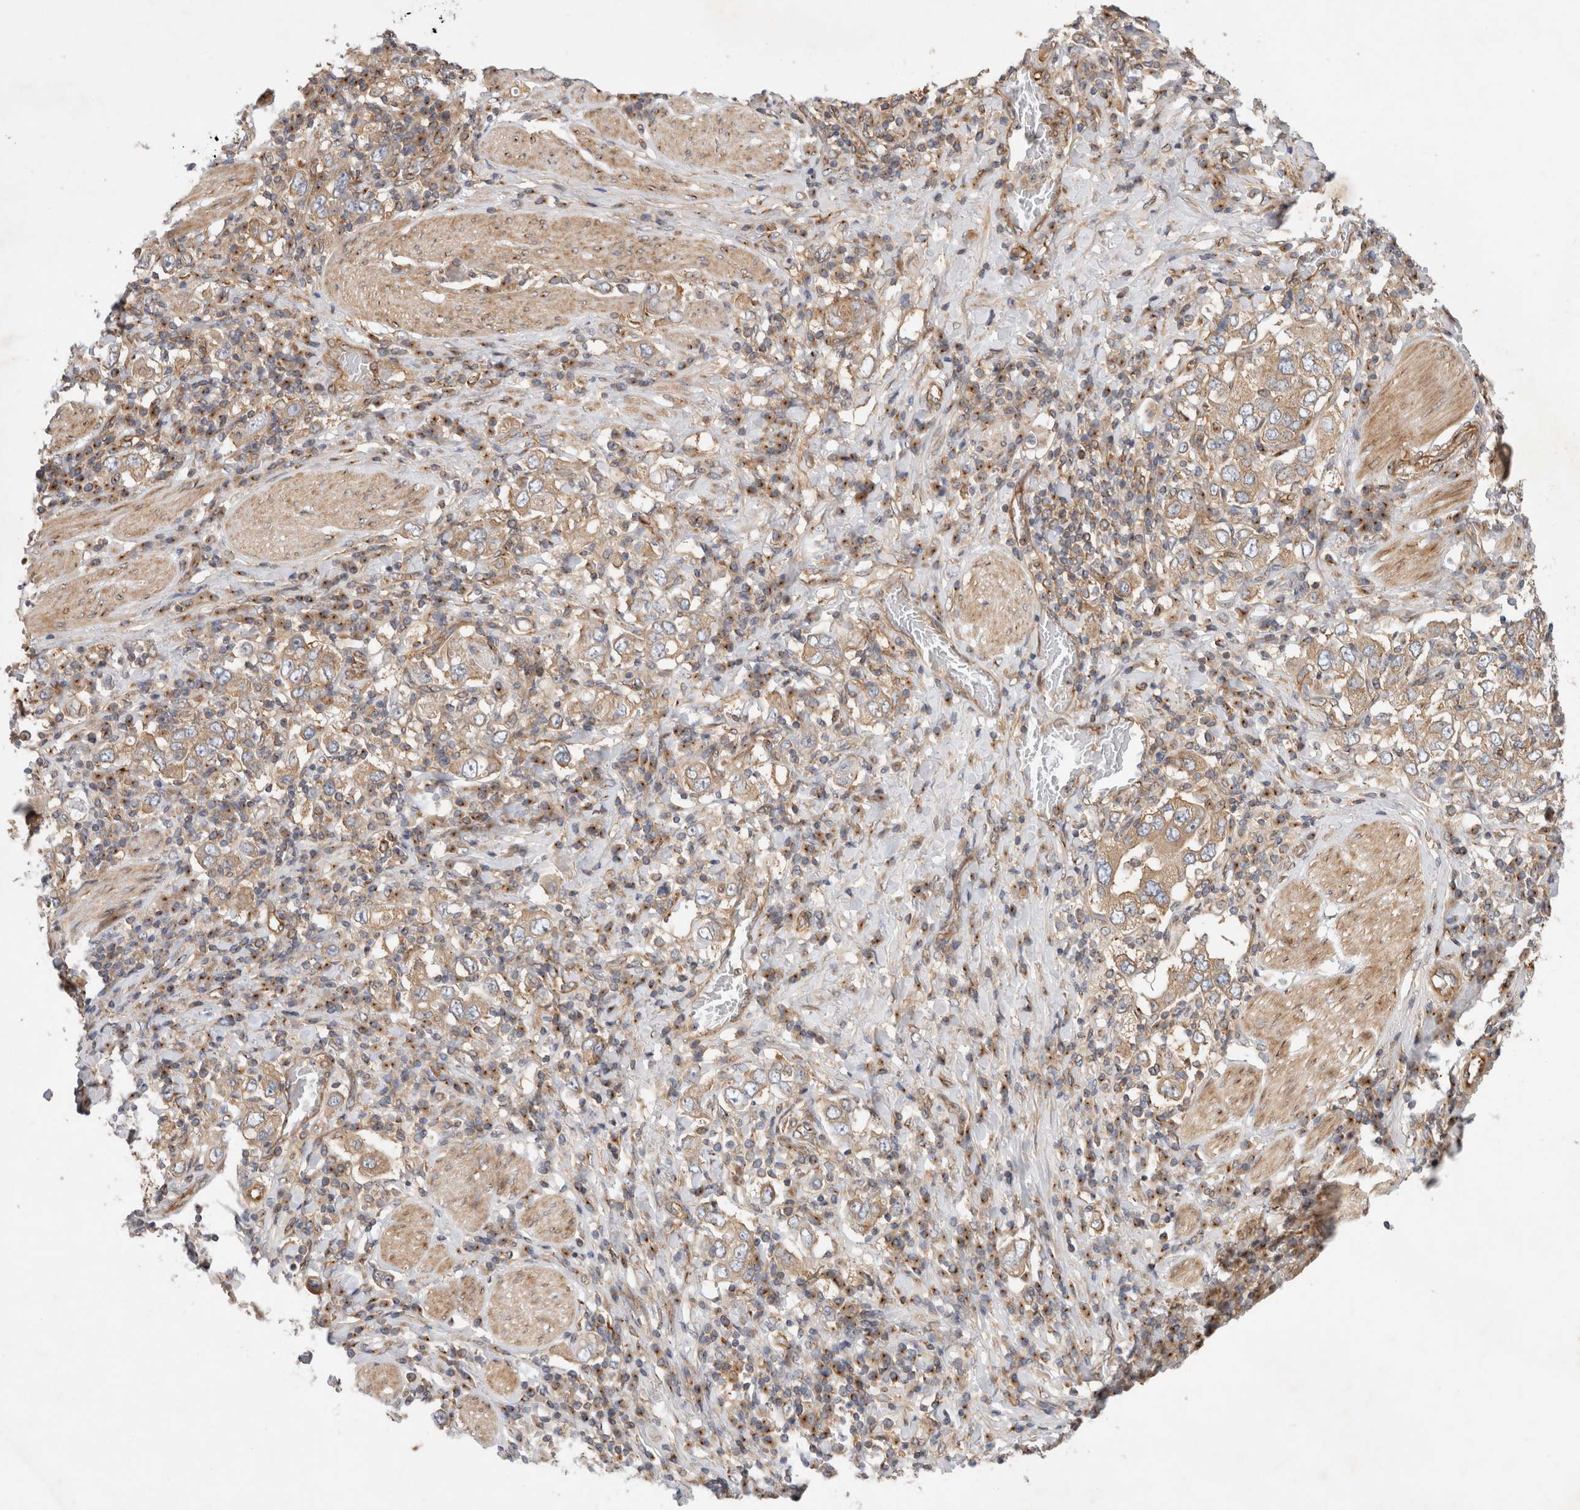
{"staining": {"intensity": "weak", "quantity": ">75%", "location": "cytoplasmic/membranous"}, "tissue": "stomach cancer", "cell_type": "Tumor cells", "image_type": "cancer", "snomed": [{"axis": "morphology", "description": "Adenocarcinoma, NOS"}, {"axis": "topography", "description": "Stomach, upper"}], "caption": "Protein expression analysis of human adenocarcinoma (stomach) reveals weak cytoplasmic/membranous staining in about >75% of tumor cells.", "gene": "GPR150", "patient": {"sex": "male", "age": 62}}